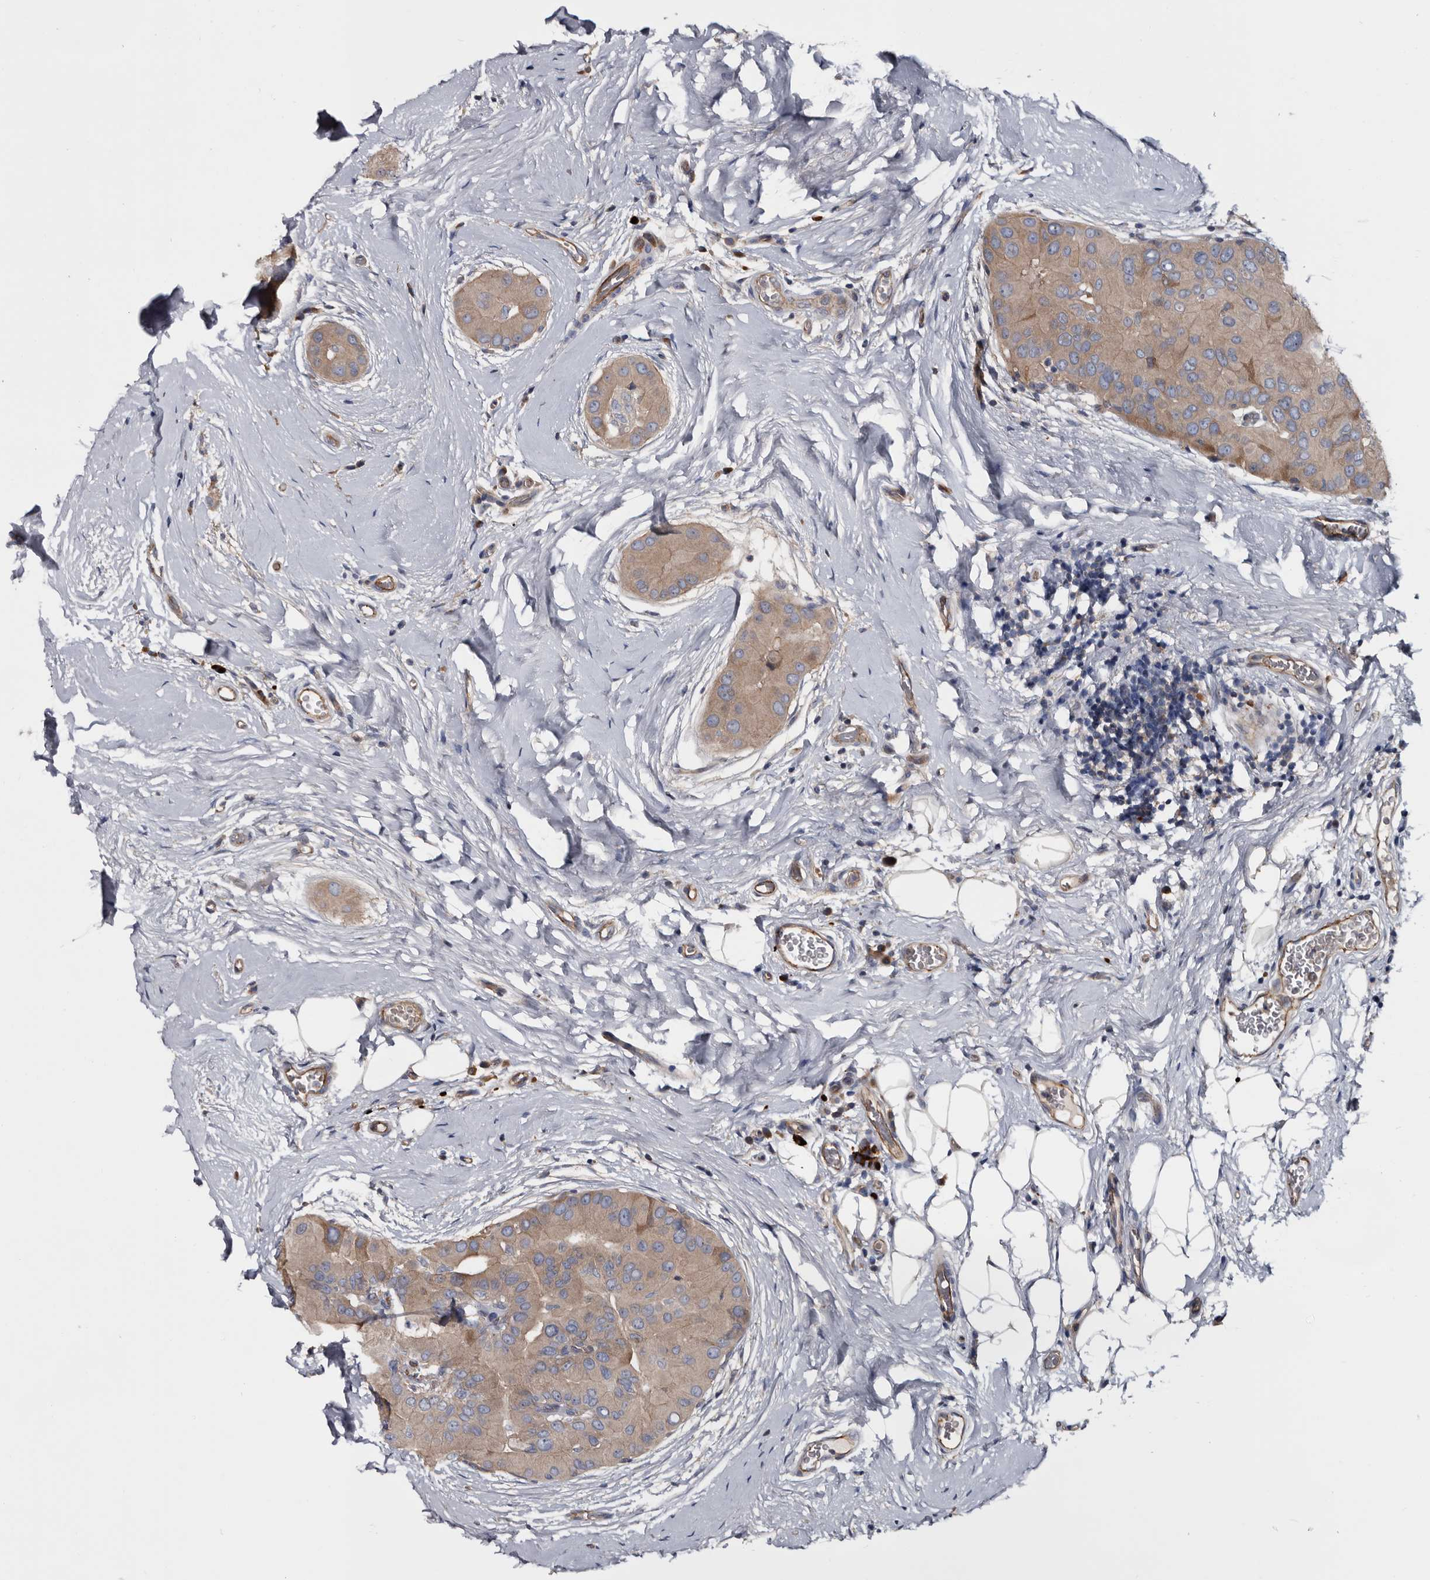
{"staining": {"intensity": "weak", "quantity": ">75%", "location": "cytoplasmic/membranous"}, "tissue": "thyroid cancer", "cell_type": "Tumor cells", "image_type": "cancer", "snomed": [{"axis": "morphology", "description": "Papillary adenocarcinoma, NOS"}, {"axis": "topography", "description": "Thyroid gland"}], "caption": "Immunohistochemical staining of human thyroid cancer (papillary adenocarcinoma) exhibits low levels of weak cytoplasmic/membranous positivity in about >75% of tumor cells.", "gene": "TSPAN17", "patient": {"sex": "male", "age": 33}}